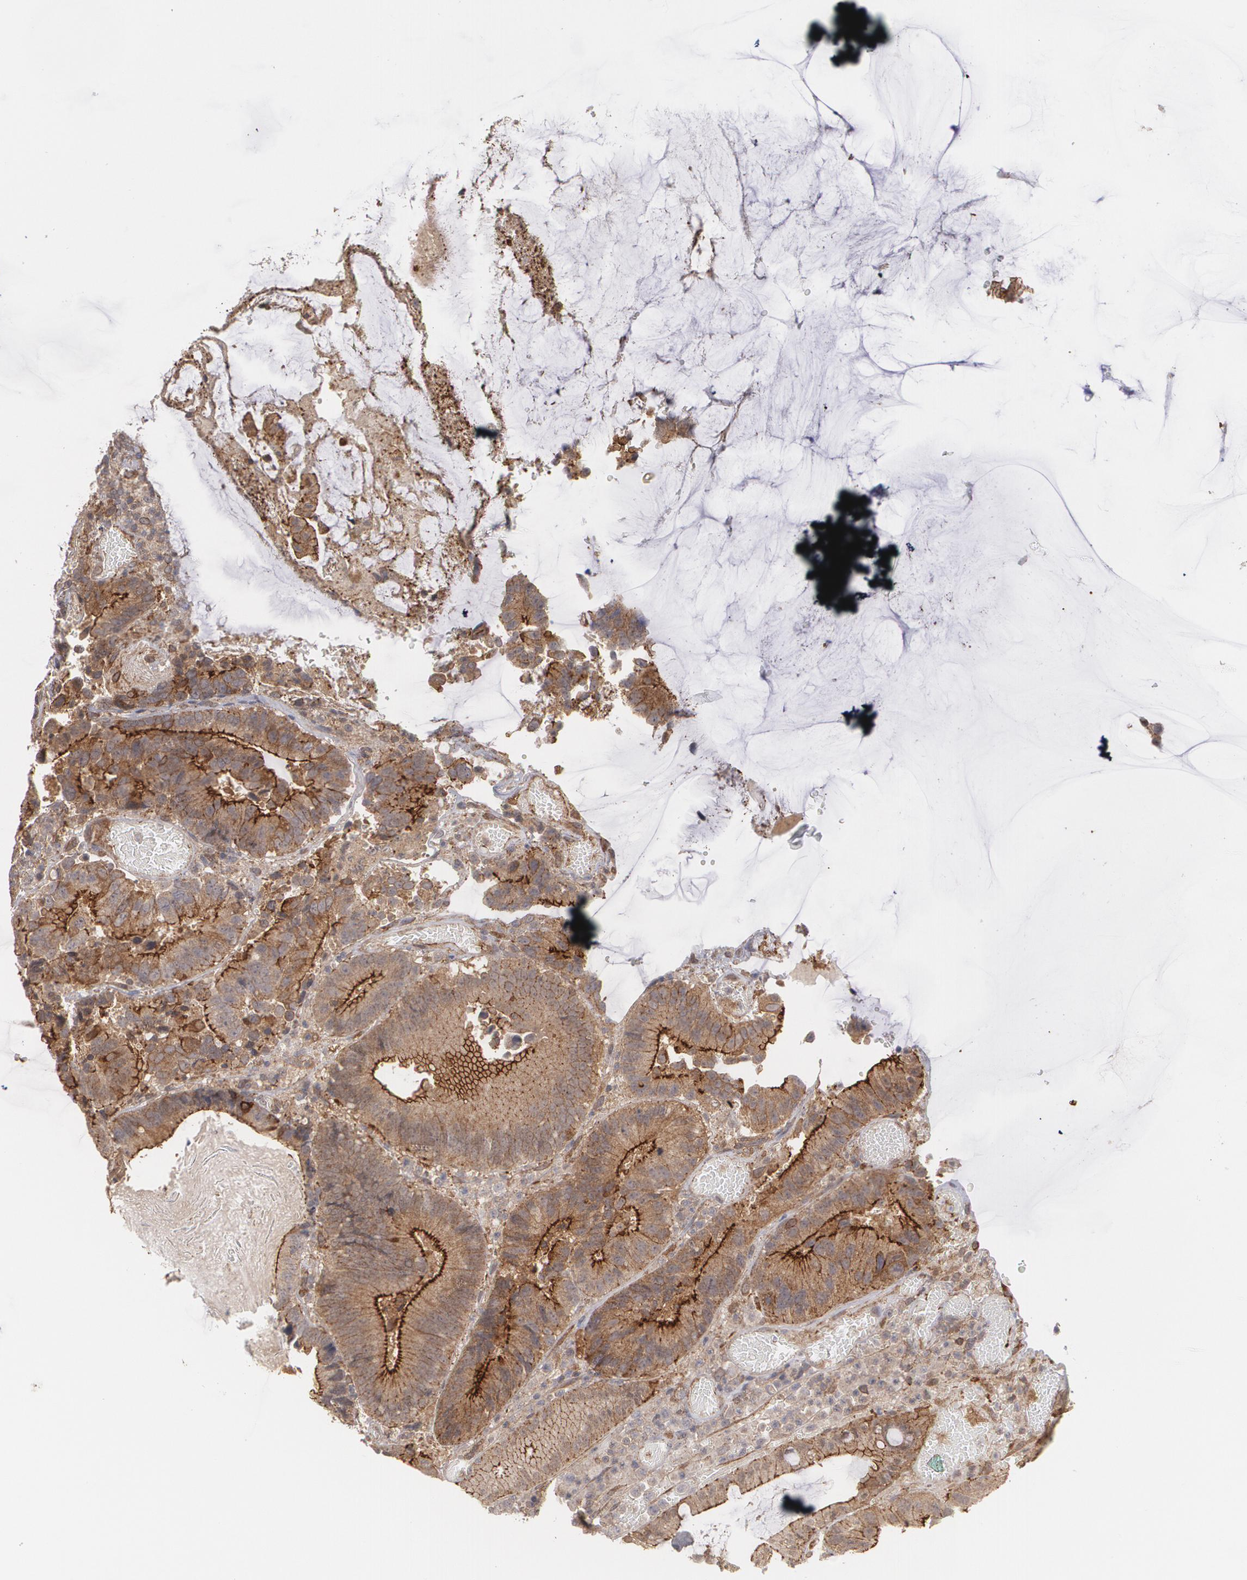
{"staining": {"intensity": "moderate", "quantity": ">75%", "location": "cytoplasmic/membranous"}, "tissue": "colorectal cancer", "cell_type": "Tumor cells", "image_type": "cancer", "snomed": [{"axis": "morphology", "description": "Normal tissue, NOS"}, {"axis": "morphology", "description": "Adenocarcinoma, NOS"}, {"axis": "topography", "description": "Colon"}], "caption": "Colorectal cancer (adenocarcinoma) stained with a protein marker reveals moderate staining in tumor cells.", "gene": "TJP1", "patient": {"sex": "female", "age": 78}}